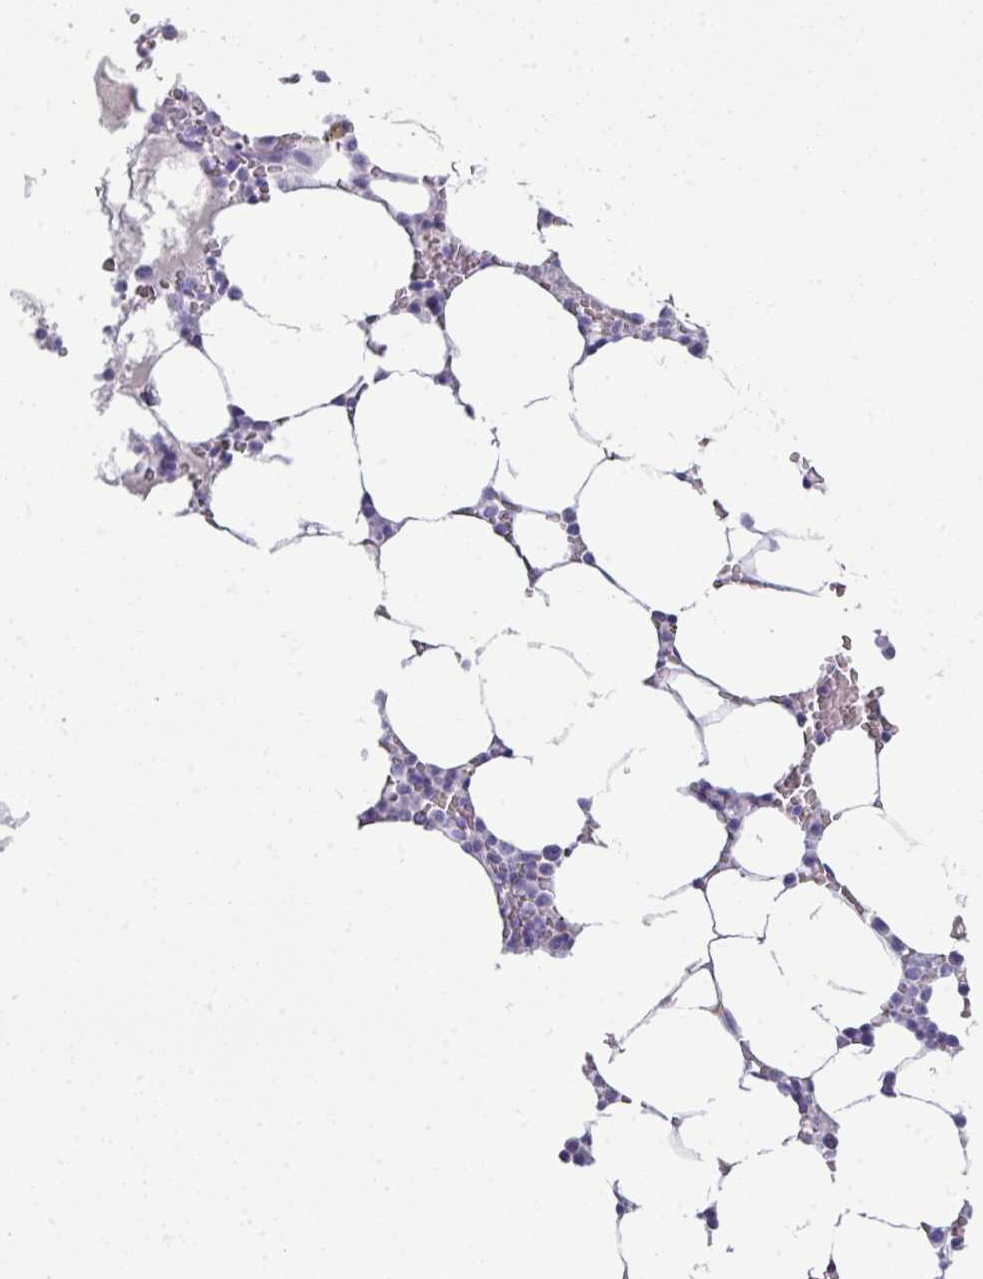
{"staining": {"intensity": "negative", "quantity": "none", "location": "none"}, "tissue": "bone marrow", "cell_type": "Hematopoietic cells", "image_type": "normal", "snomed": [{"axis": "morphology", "description": "Normal tissue, NOS"}, {"axis": "topography", "description": "Bone marrow"}], "caption": "Immunohistochemistry micrograph of unremarkable human bone marrow stained for a protein (brown), which reveals no positivity in hematopoietic cells.", "gene": "GSTA1", "patient": {"sex": "male", "age": 64}}